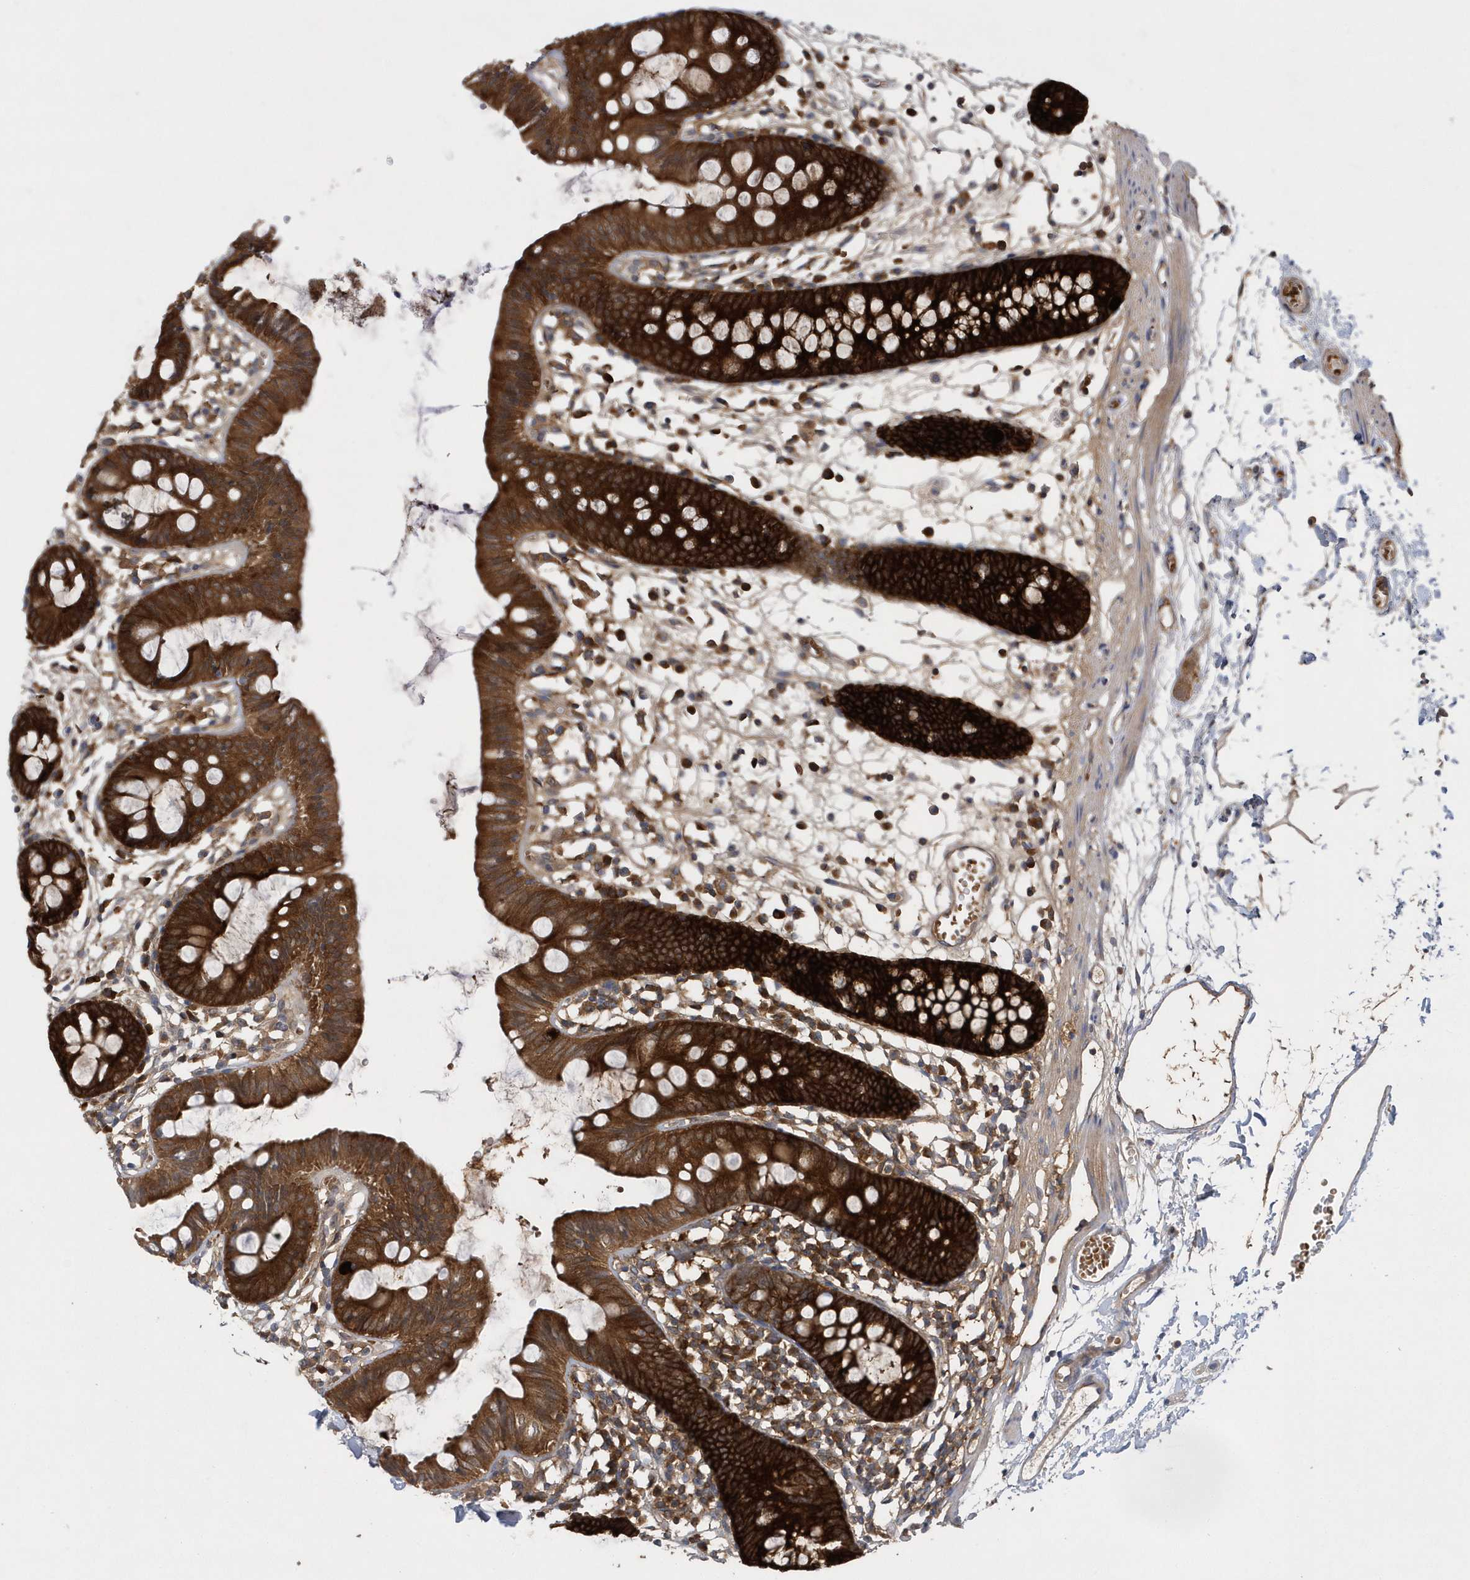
{"staining": {"intensity": "moderate", "quantity": ">75%", "location": "cytoplasmic/membranous"}, "tissue": "colon", "cell_type": "Endothelial cells", "image_type": "normal", "snomed": [{"axis": "morphology", "description": "Normal tissue, NOS"}, {"axis": "topography", "description": "Colon"}], "caption": "Immunohistochemical staining of unremarkable human colon exhibits >75% levels of moderate cytoplasmic/membranous protein positivity in about >75% of endothelial cells.", "gene": "PAICS", "patient": {"sex": "male", "age": 56}}